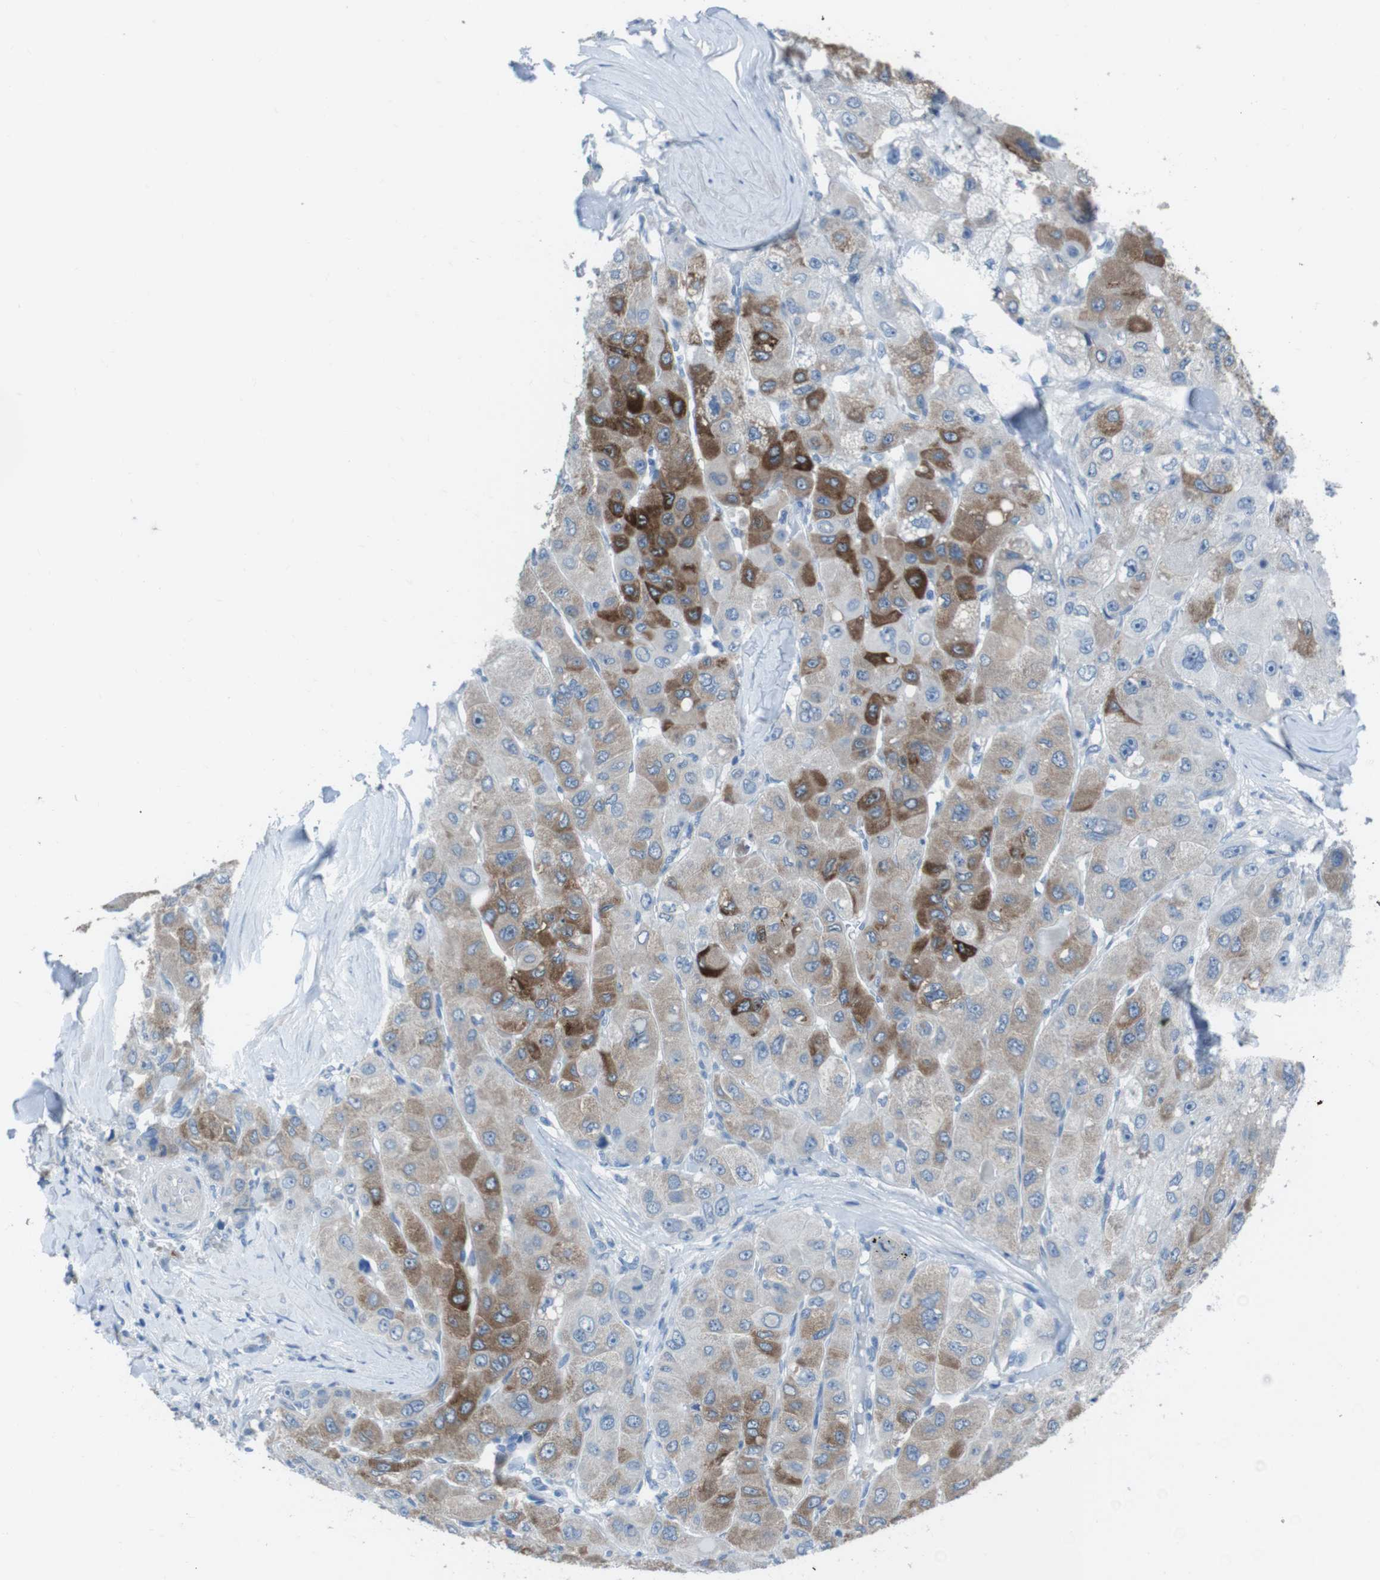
{"staining": {"intensity": "moderate", "quantity": ">75%", "location": "cytoplasmic/membranous"}, "tissue": "liver cancer", "cell_type": "Tumor cells", "image_type": "cancer", "snomed": [{"axis": "morphology", "description": "Carcinoma, Hepatocellular, NOS"}, {"axis": "topography", "description": "Liver"}], "caption": "Protein staining demonstrates moderate cytoplasmic/membranous expression in approximately >75% of tumor cells in liver cancer (hepatocellular carcinoma). (Brightfield microscopy of DAB IHC at high magnification).", "gene": "CYP2C8", "patient": {"sex": "male", "age": 80}}